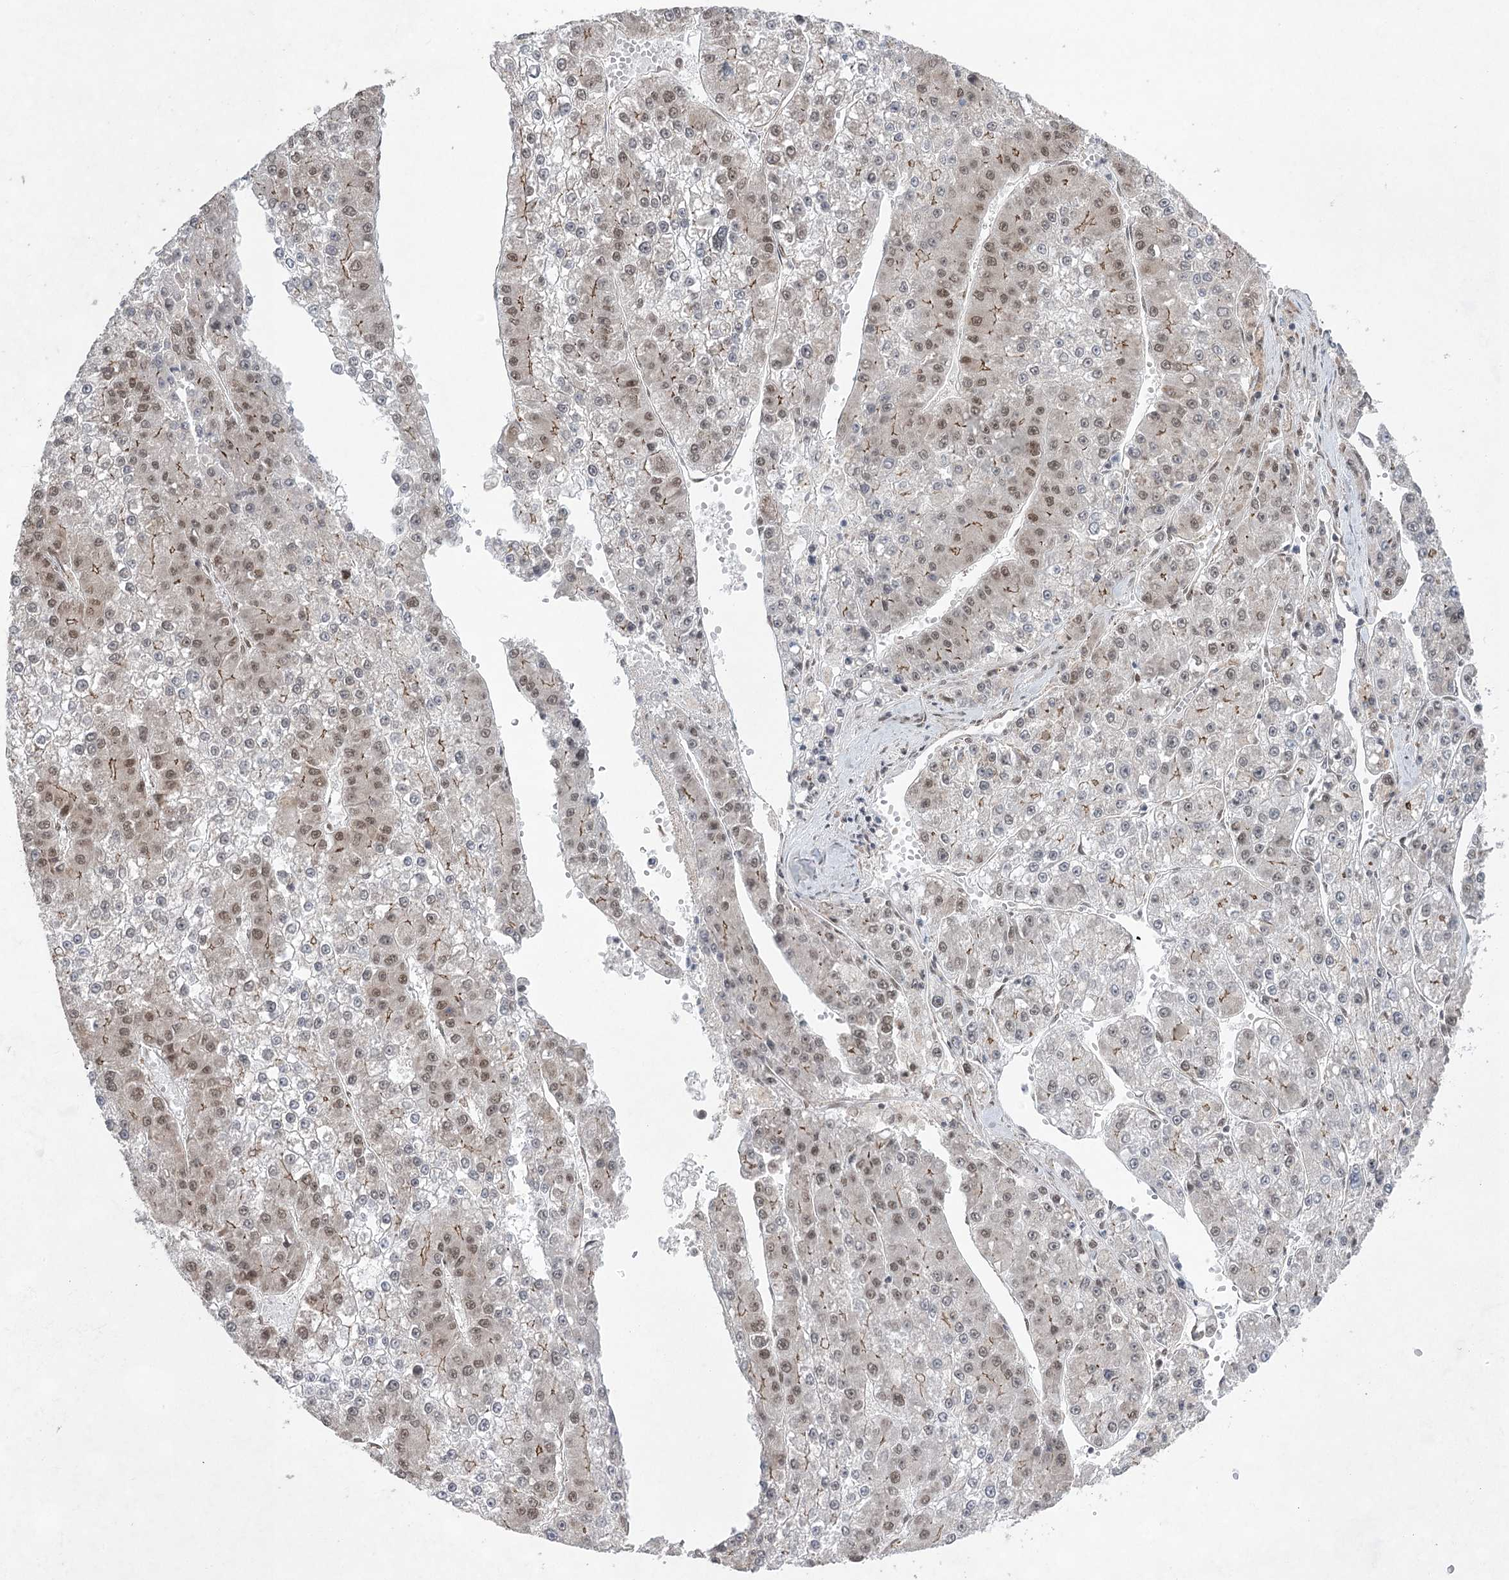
{"staining": {"intensity": "weak", "quantity": "25%-75%", "location": "cytoplasmic/membranous,nuclear"}, "tissue": "liver cancer", "cell_type": "Tumor cells", "image_type": "cancer", "snomed": [{"axis": "morphology", "description": "Carcinoma, Hepatocellular, NOS"}, {"axis": "topography", "description": "Liver"}], "caption": "About 25%-75% of tumor cells in liver cancer show weak cytoplasmic/membranous and nuclear protein staining as visualized by brown immunohistochemical staining.", "gene": "ZCCHC8", "patient": {"sex": "female", "age": 73}}